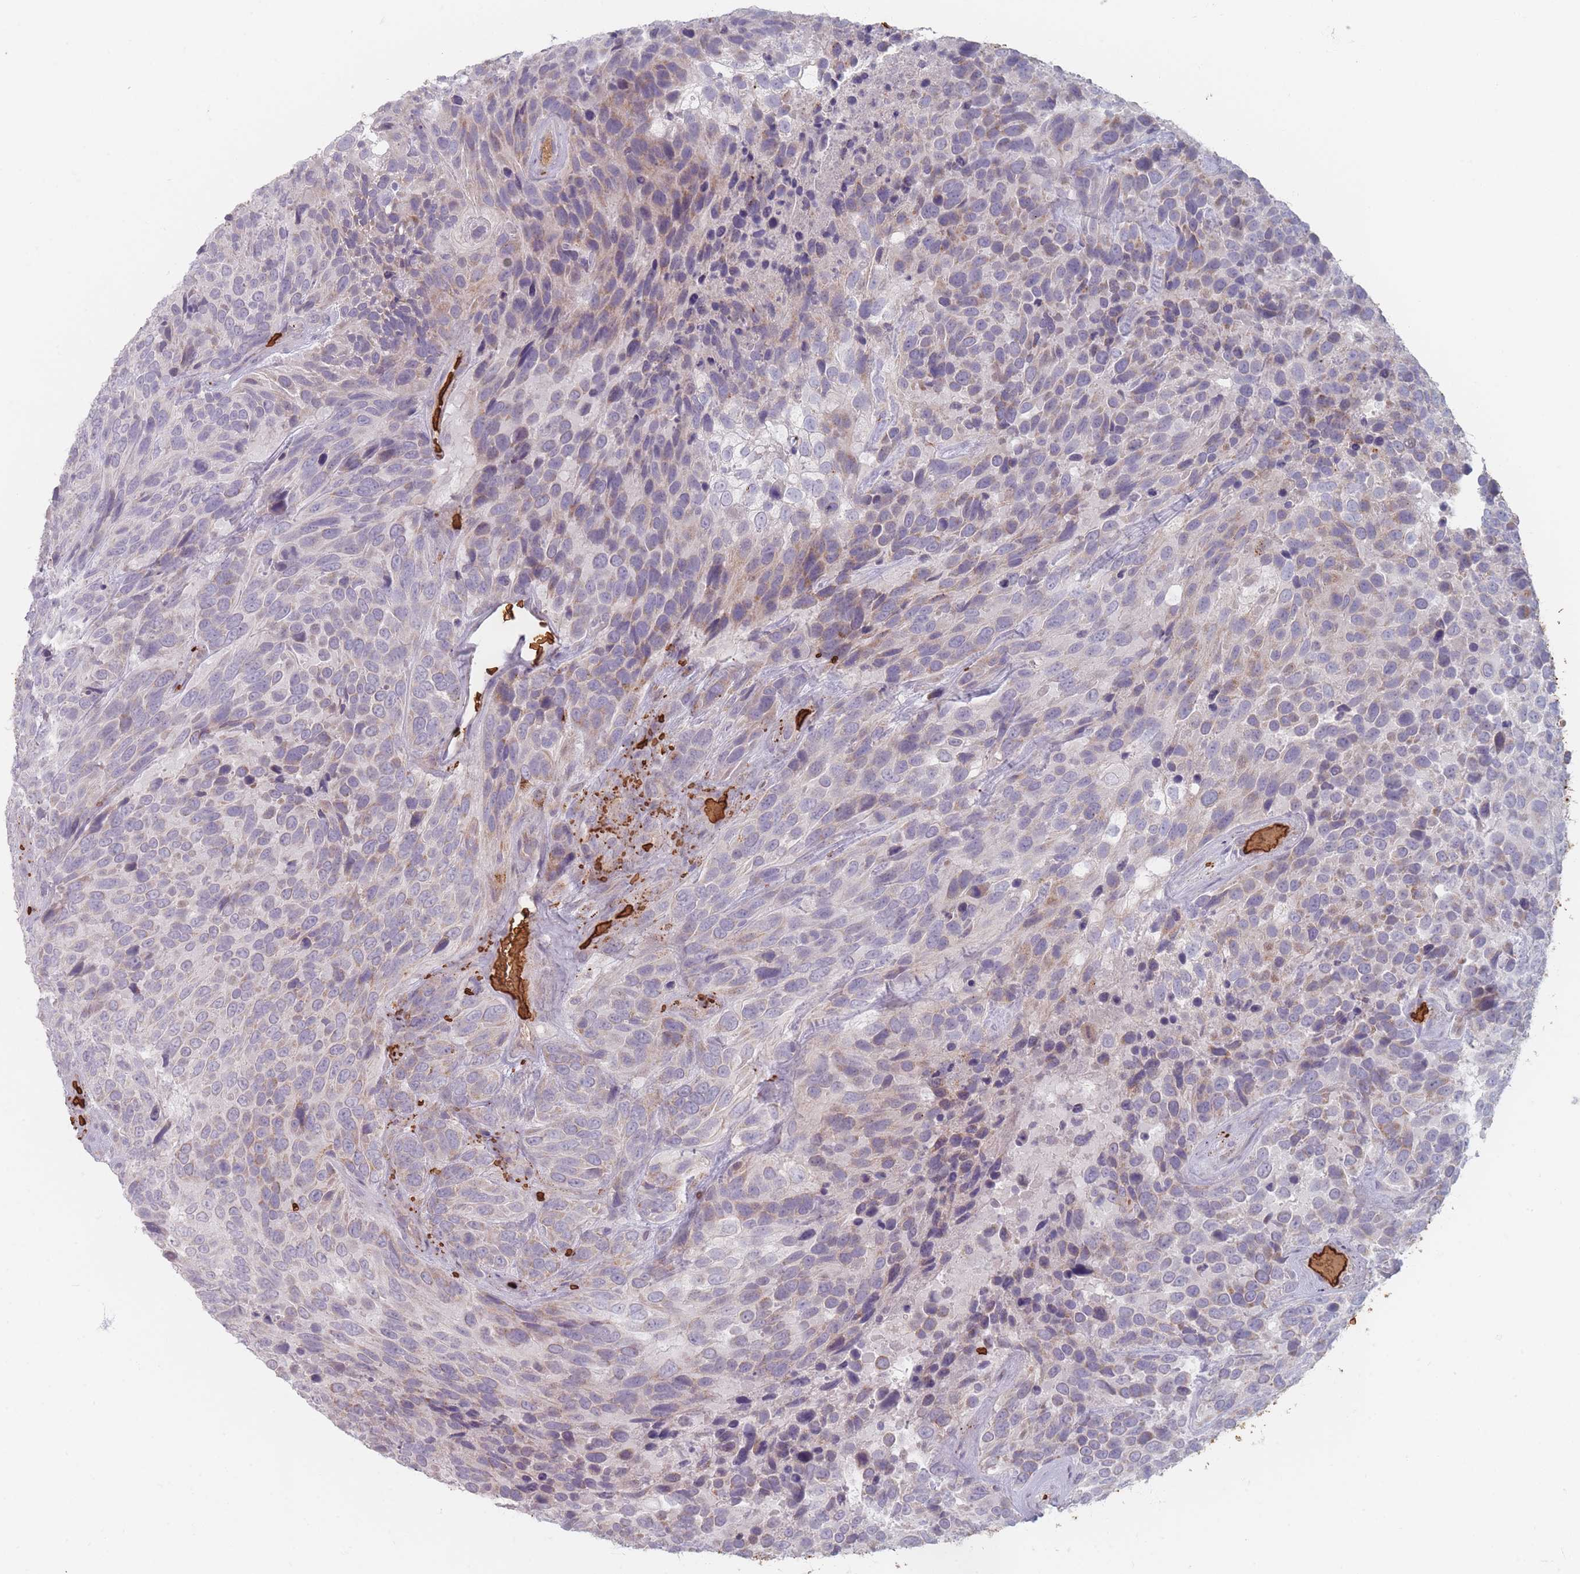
{"staining": {"intensity": "weak", "quantity": "<25%", "location": "cytoplasmic/membranous"}, "tissue": "urothelial cancer", "cell_type": "Tumor cells", "image_type": "cancer", "snomed": [{"axis": "morphology", "description": "Urothelial carcinoma, High grade"}, {"axis": "topography", "description": "Urinary bladder"}], "caption": "The immunohistochemistry (IHC) photomicrograph has no significant expression in tumor cells of urothelial cancer tissue.", "gene": "SLC2A6", "patient": {"sex": "female", "age": 70}}